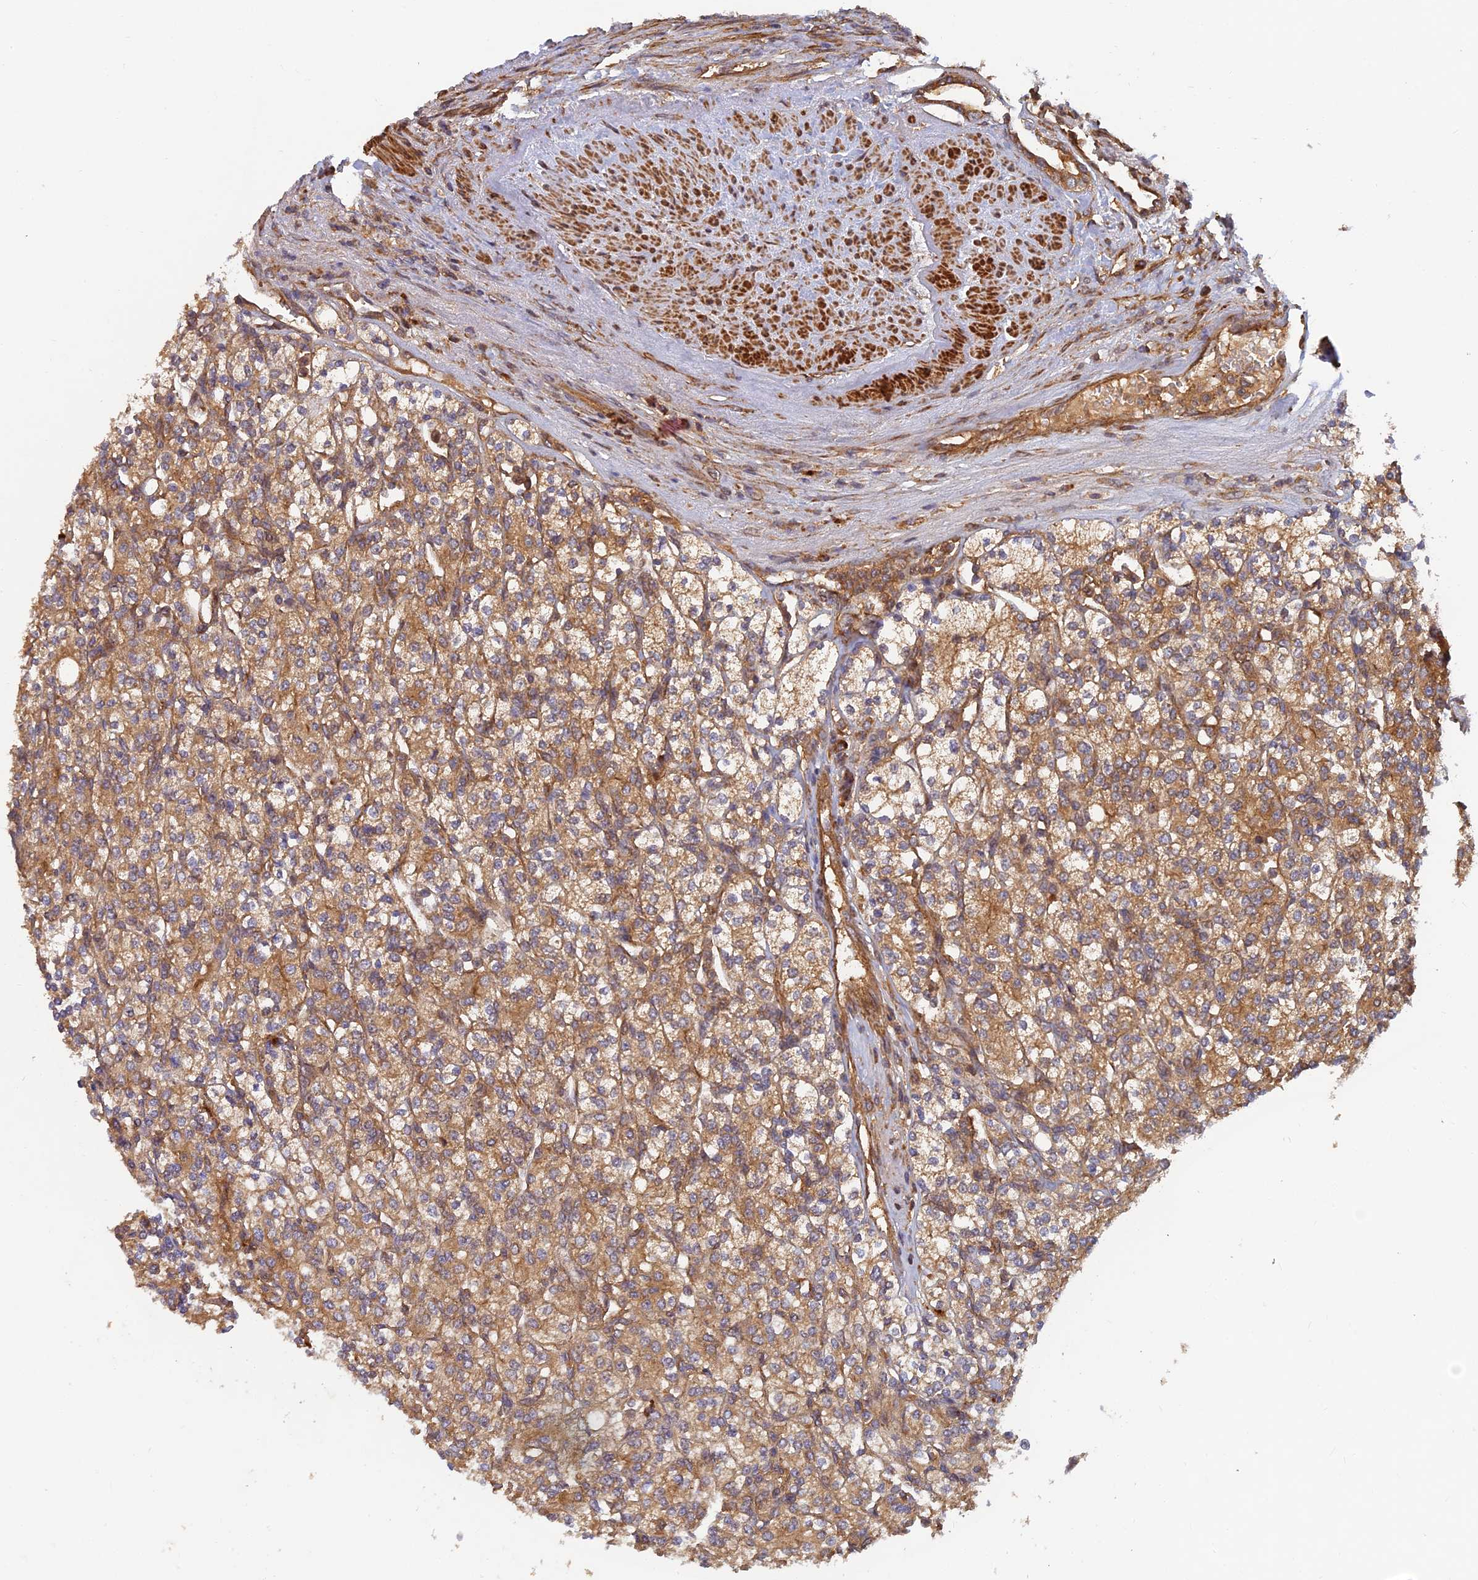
{"staining": {"intensity": "moderate", "quantity": ">75%", "location": "cytoplasmic/membranous"}, "tissue": "renal cancer", "cell_type": "Tumor cells", "image_type": "cancer", "snomed": [{"axis": "morphology", "description": "Adenocarcinoma, NOS"}, {"axis": "topography", "description": "Kidney"}], "caption": "Moderate cytoplasmic/membranous positivity for a protein is seen in approximately >75% of tumor cells of renal cancer (adenocarcinoma) using IHC.", "gene": "RELCH", "patient": {"sex": "male", "age": 77}}